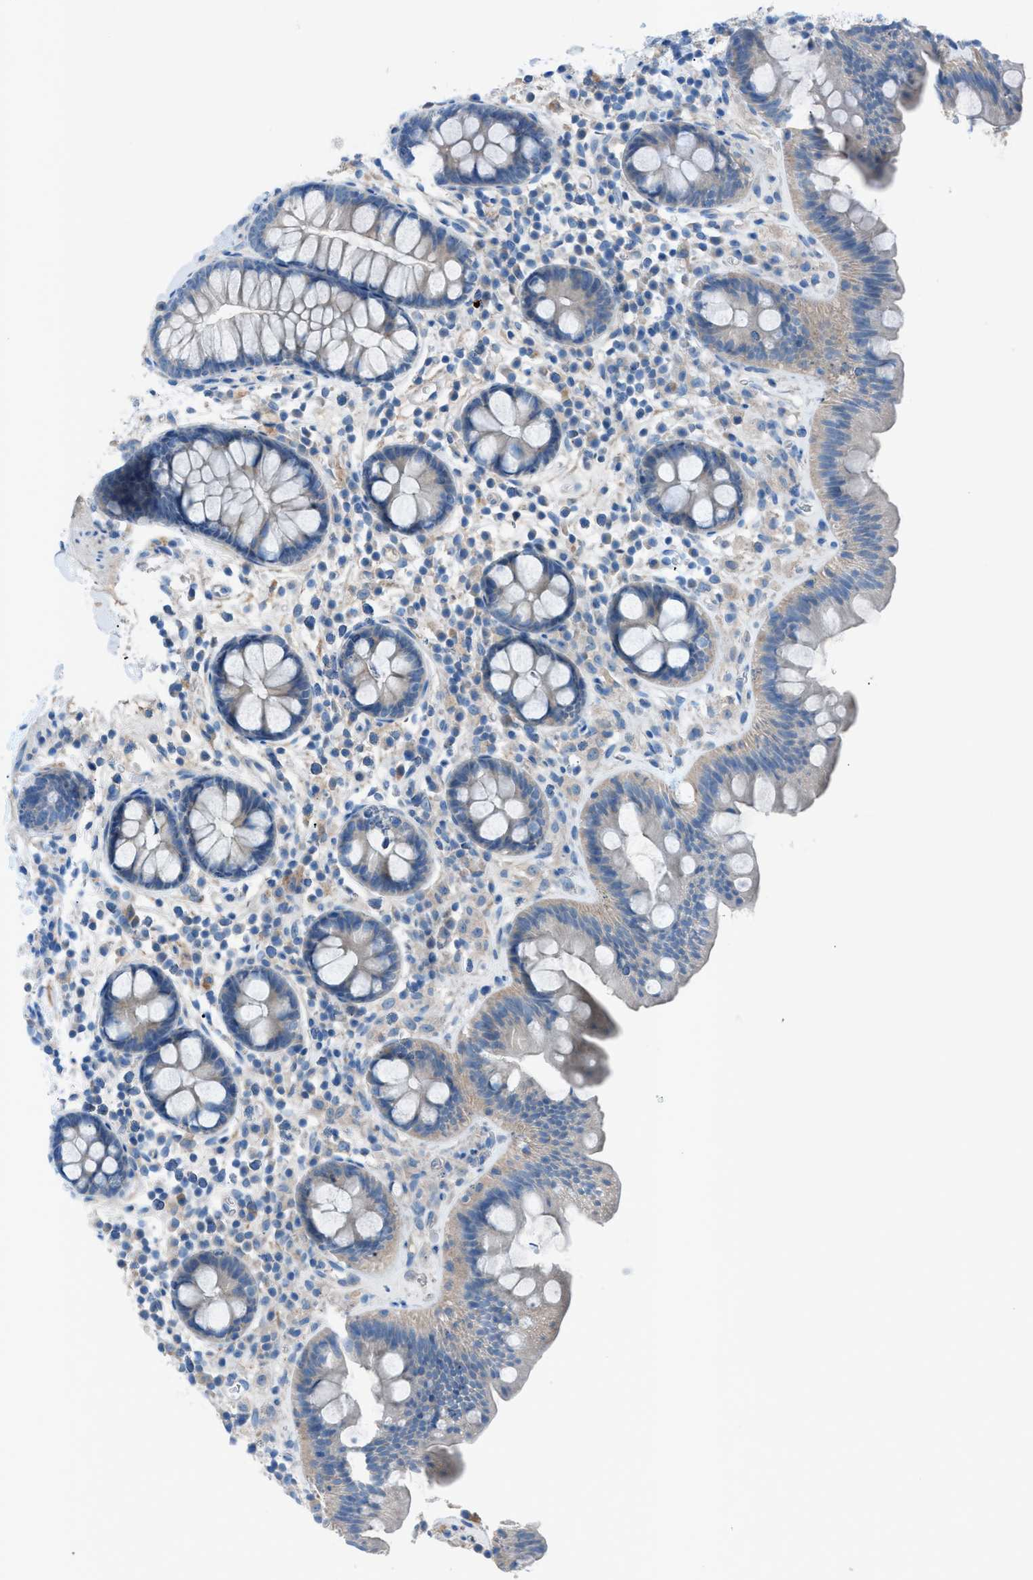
{"staining": {"intensity": "negative", "quantity": "none", "location": "none"}, "tissue": "colon", "cell_type": "Endothelial cells", "image_type": "normal", "snomed": [{"axis": "morphology", "description": "Normal tissue, NOS"}, {"axis": "topography", "description": "Colon"}], "caption": "Immunohistochemical staining of unremarkable colon reveals no significant expression in endothelial cells.", "gene": "C5AR2", "patient": {"sex": "female", "age": 80}}